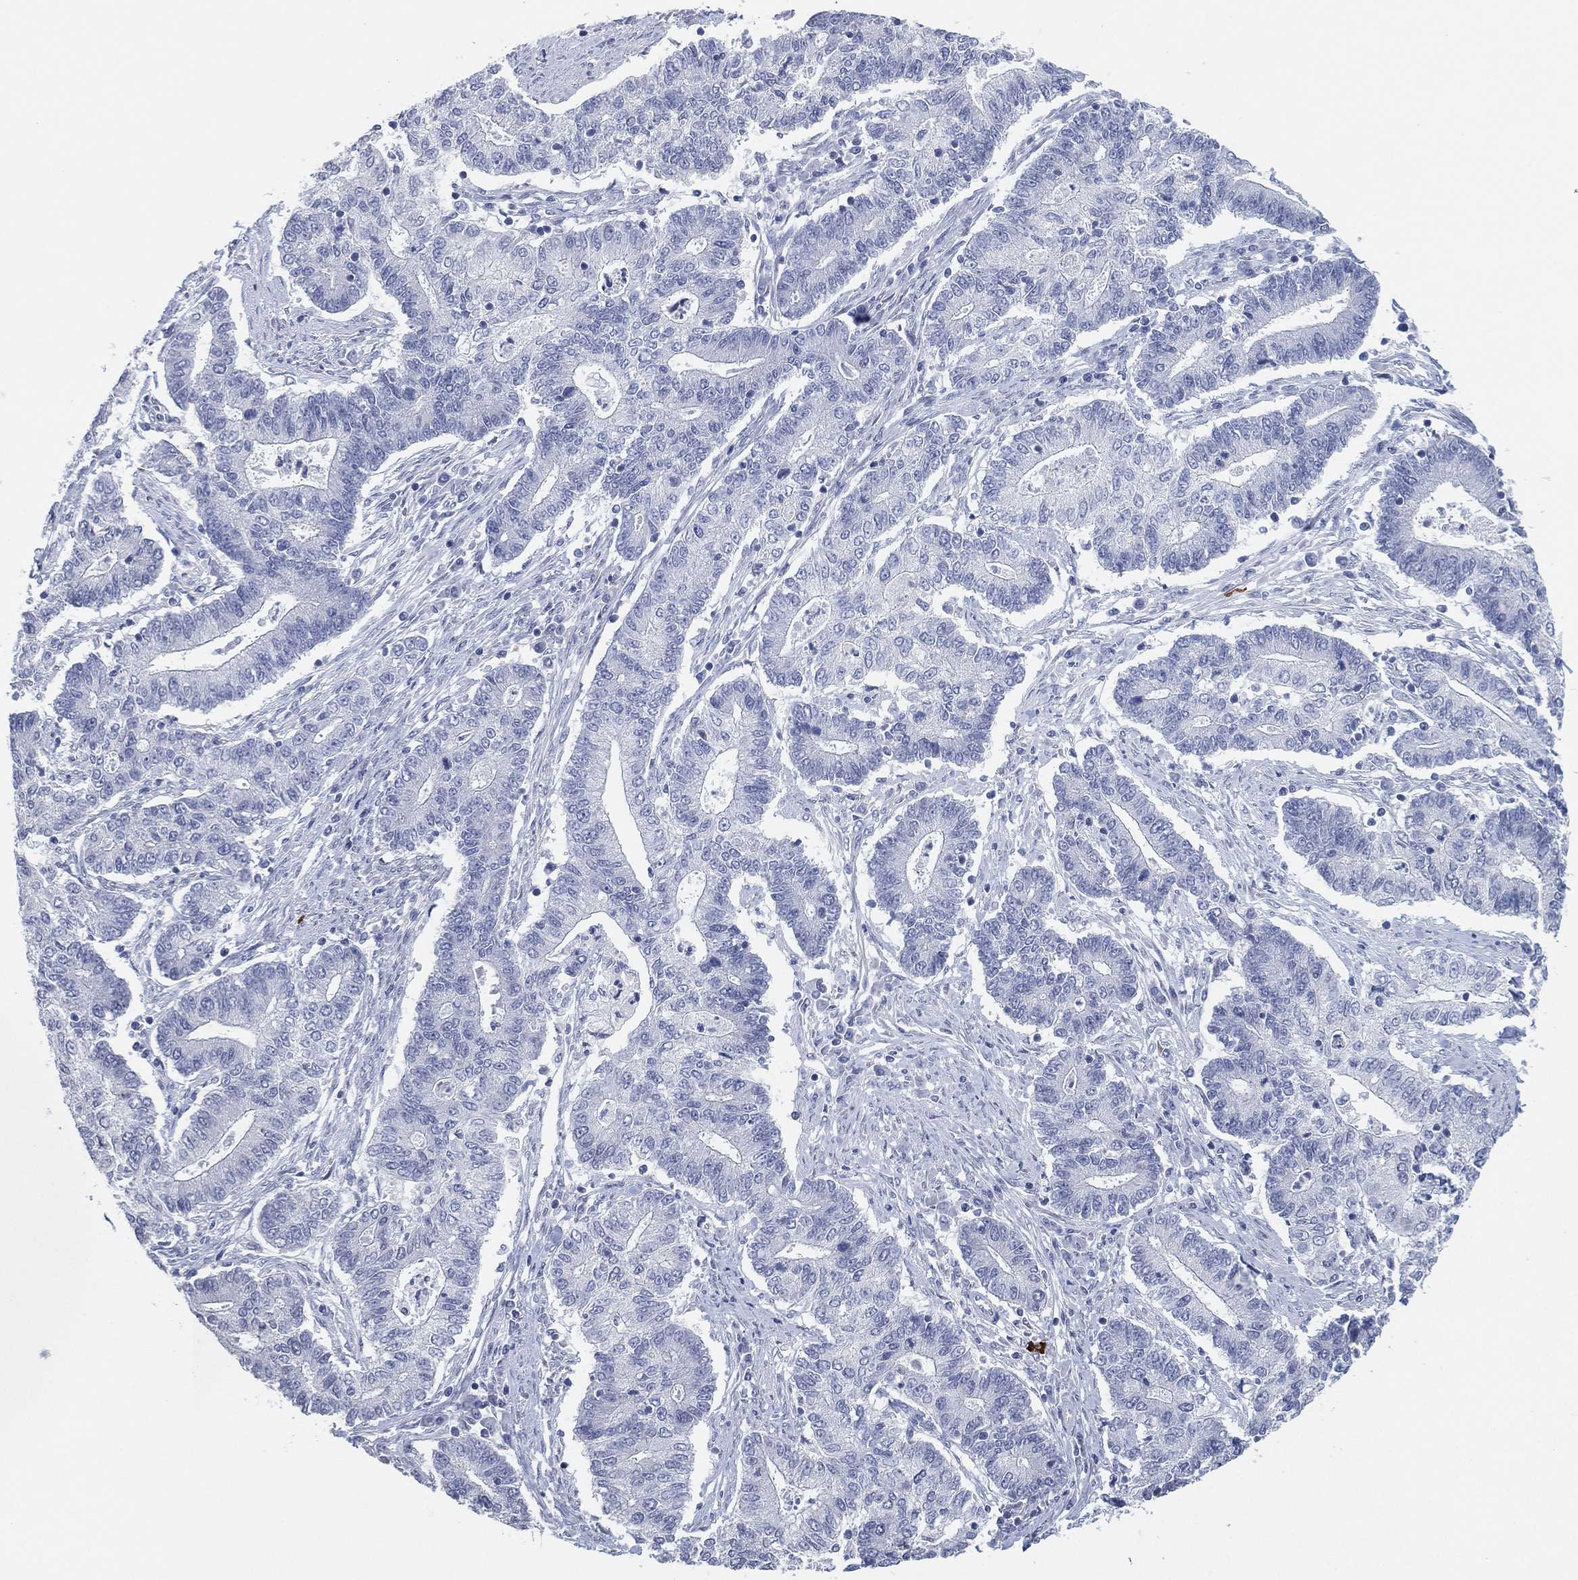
{"staining": {"intensity": "negative", "quantity": "none", "location": "none"}, "tissue": "endometrial cancer", "cell_type": "Tumor cells", "image_type": "cancer", "snomed": [{"axis": "morphology", "description": "Adenocarcinoma, NOS"}, {"axis": "topography", "description": "Uterus"}, {"axis": "topography", "description": "Endometrium"}], "caption": "IHC of human endometrial adenocarcinoma reveals no positivity in tumor cells.", "gene": "CFTR", "patient": {"sex": "female", "age": 54}}